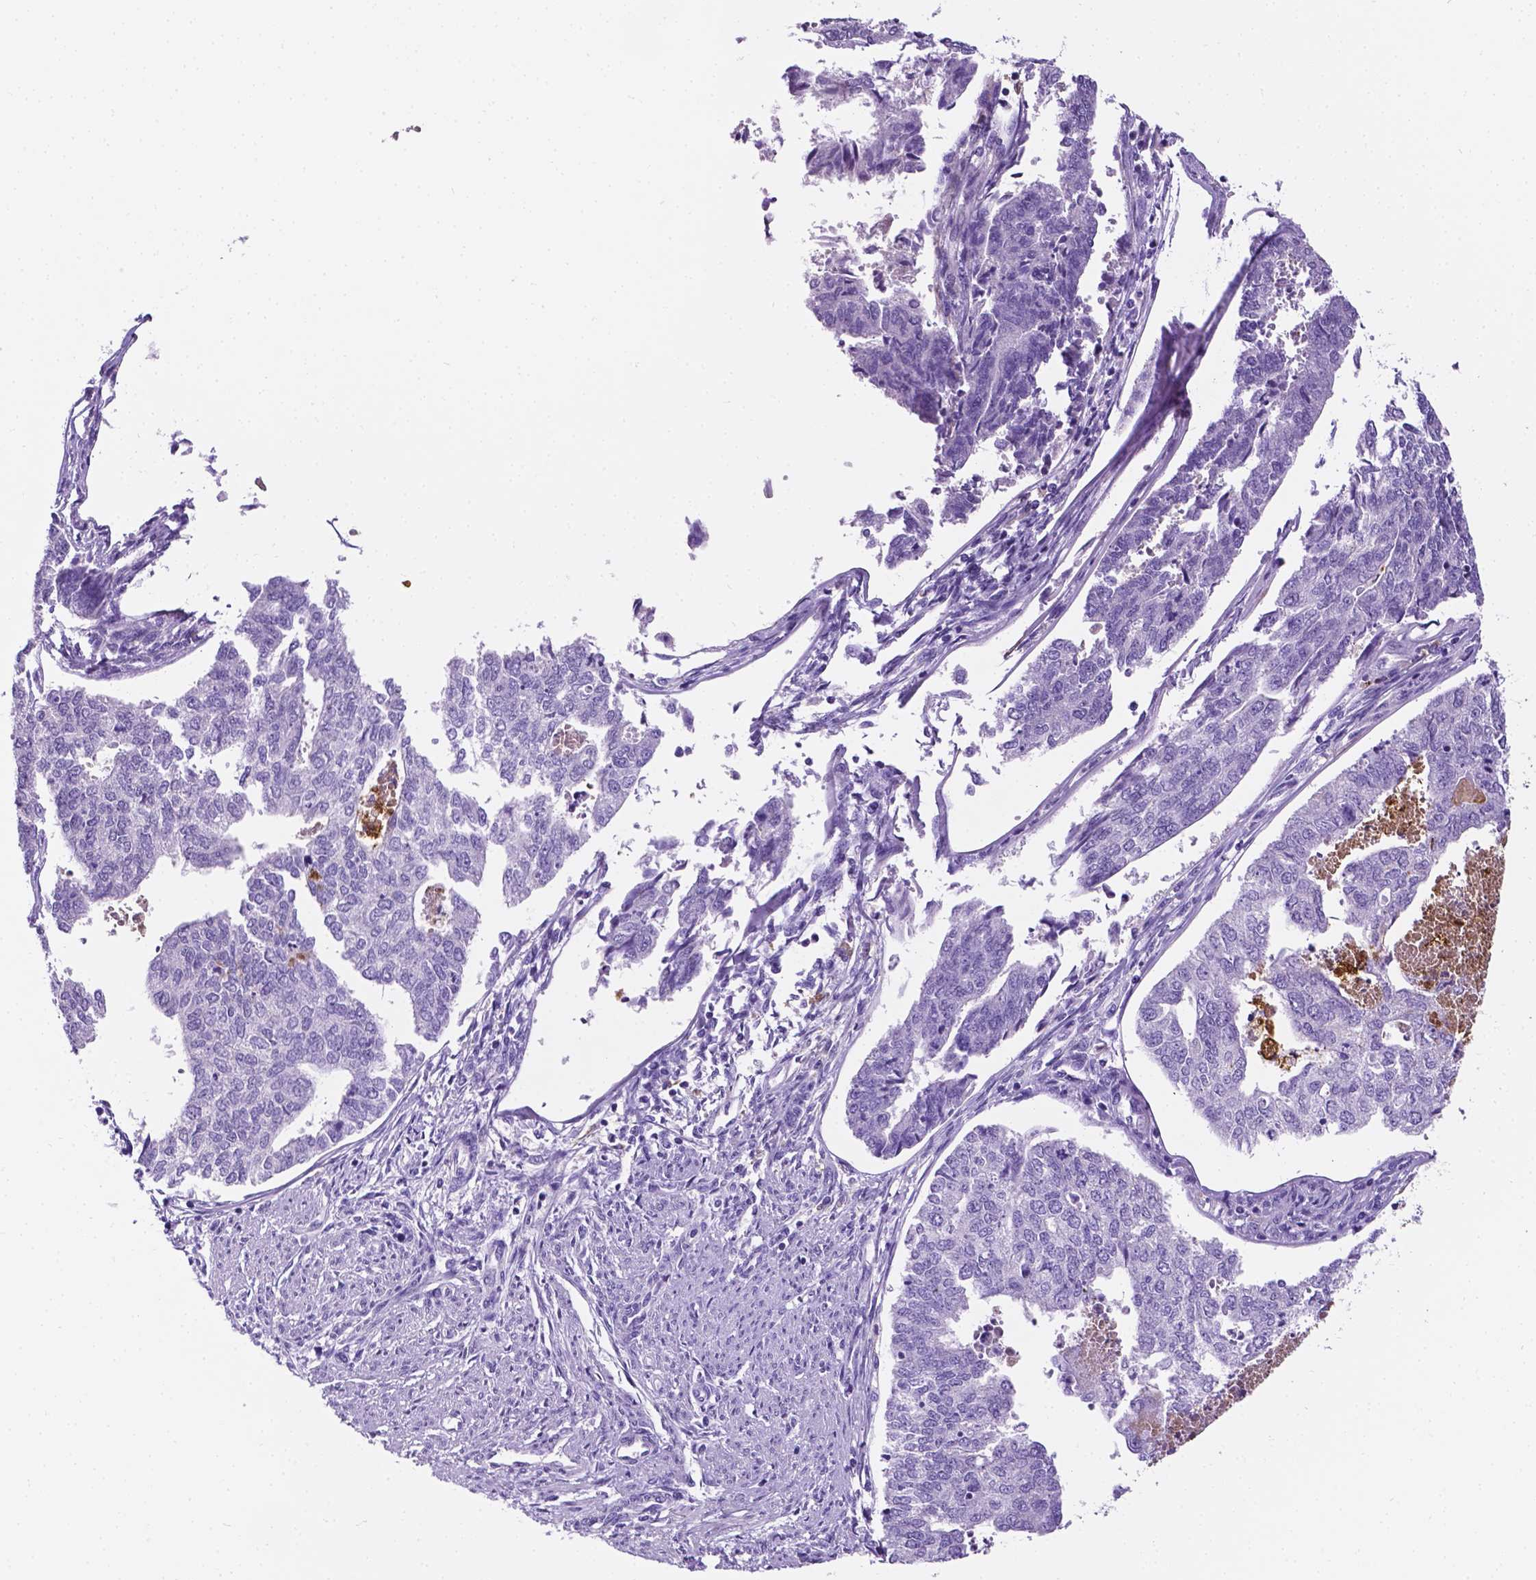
{"staining": {"intensity": "negative", "quantity": "none", "location": "none"}, "tissue": "endometrial cancer", "cell_type": "Tumor cells", "image_type": "cancer", "snomed": [{"axis": "morphology", "description": "Adenocarcinoma, NOS"}, {"axis": "topography", "description": "Endometrium"}], "caption": "Immunohistochemistry (IHC) histopathology image of neoplastic tissue: human adenocarcinoma (endometrial) stained with DAB (3,3'-diaminobenzidine) shows no significant protein positivity in tumor cells. (DAB IHC, high magnification).", "gene": "APOE", "patient": {"sex": "female", "age": 73}}